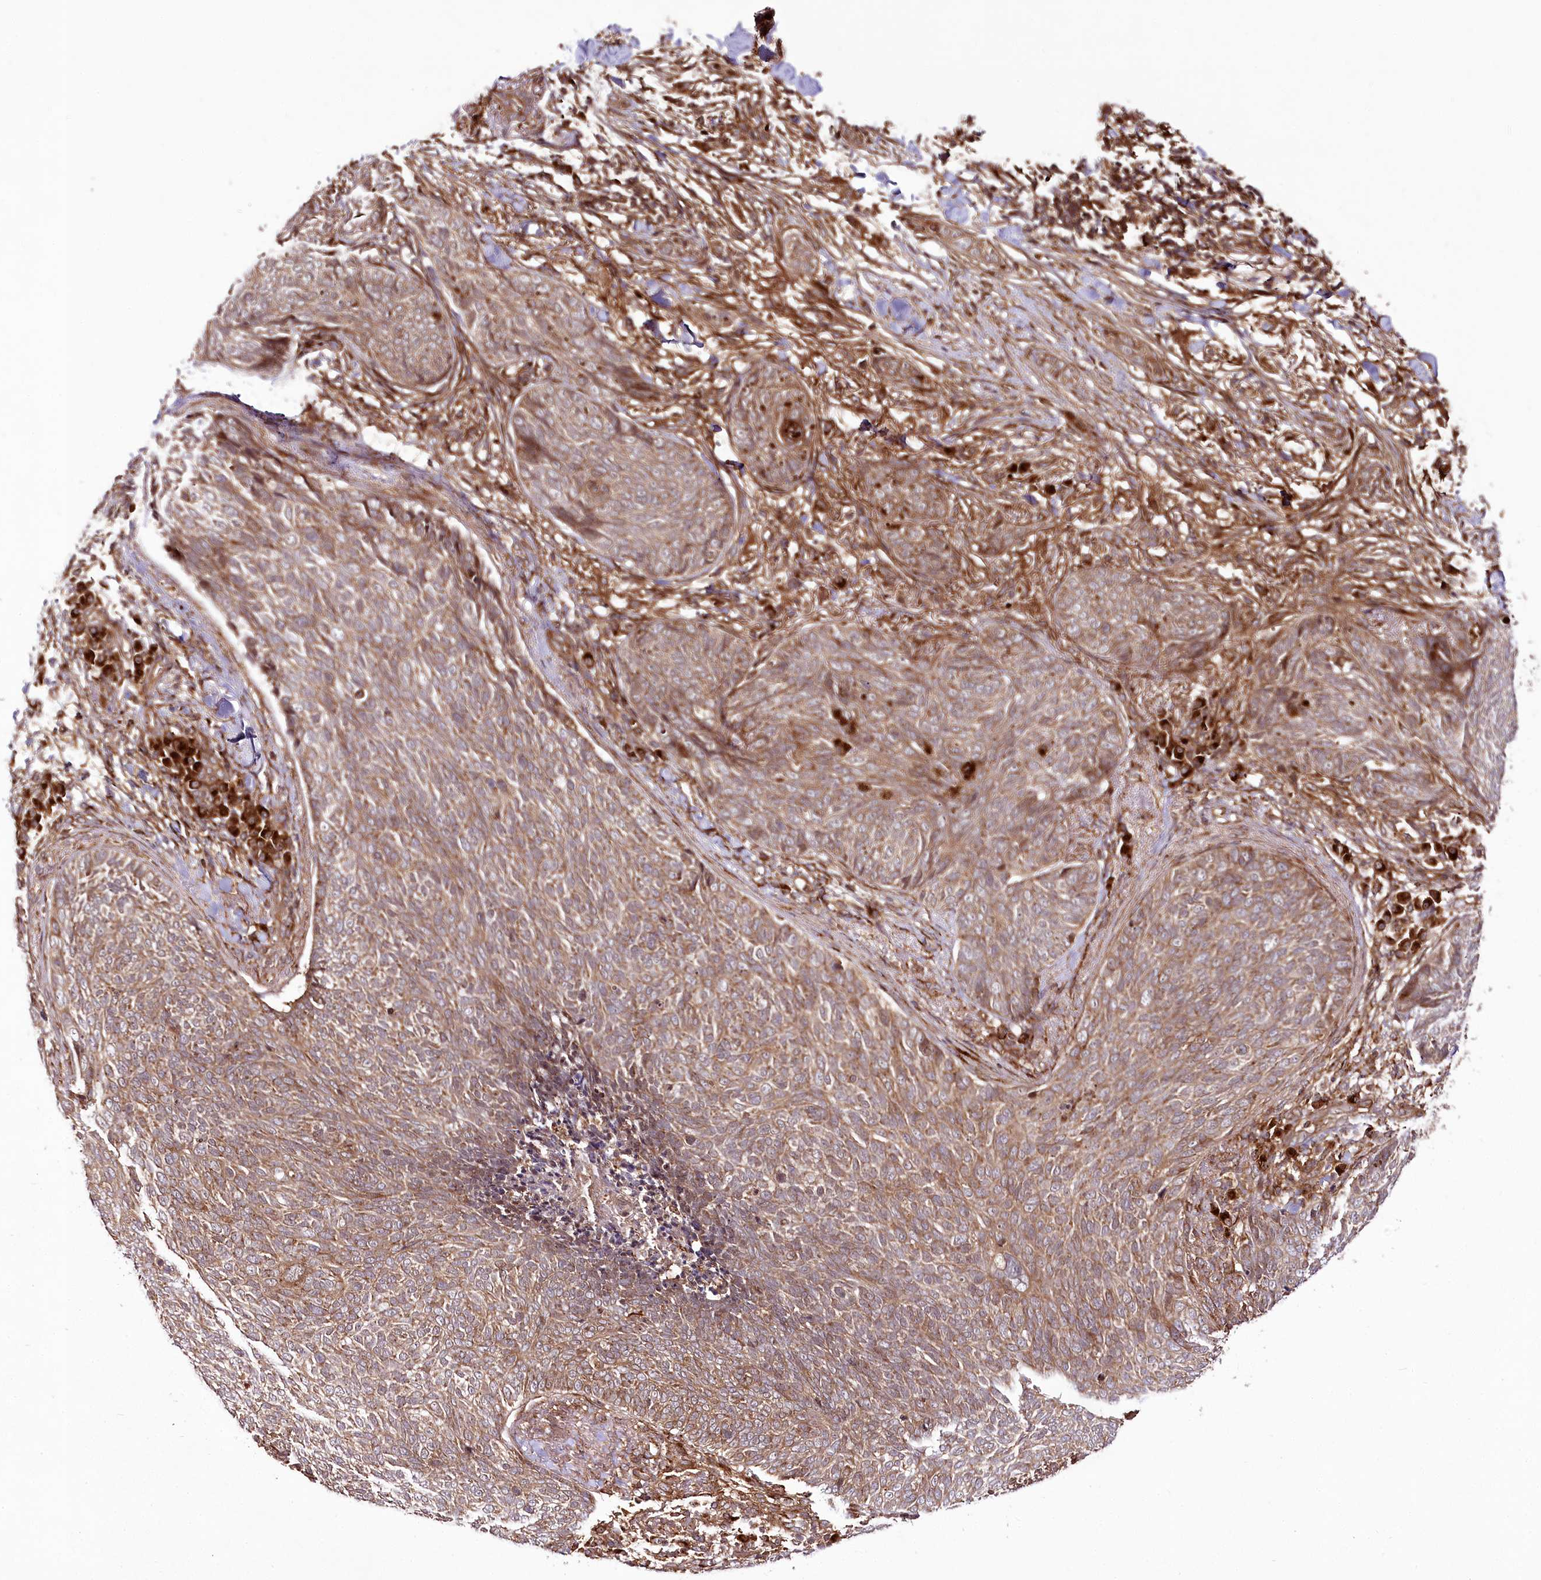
{"staining": {"intensity": "moderate", "quantity": ">75%", "location": "cytoplasmic/membranous"}, "tissue": "skin cancer", "cell_type": "Tumor cells", "image_type": "cancer", "snomed": [{"axis": "morphology", "description": "Basal cell carcinoma"}, {"axis": "topography", "description": "Skin"}], "caption": "A photomicrograph of human skin cancer stained for a protein displays moderate cytoplasmic/membranous brown staining in tumor cells. Ihc stains the protein of interest in brown and the nuclei are stained blue.", "gene": "COPG1", "patient": {"sex": "male", "age": 85}}